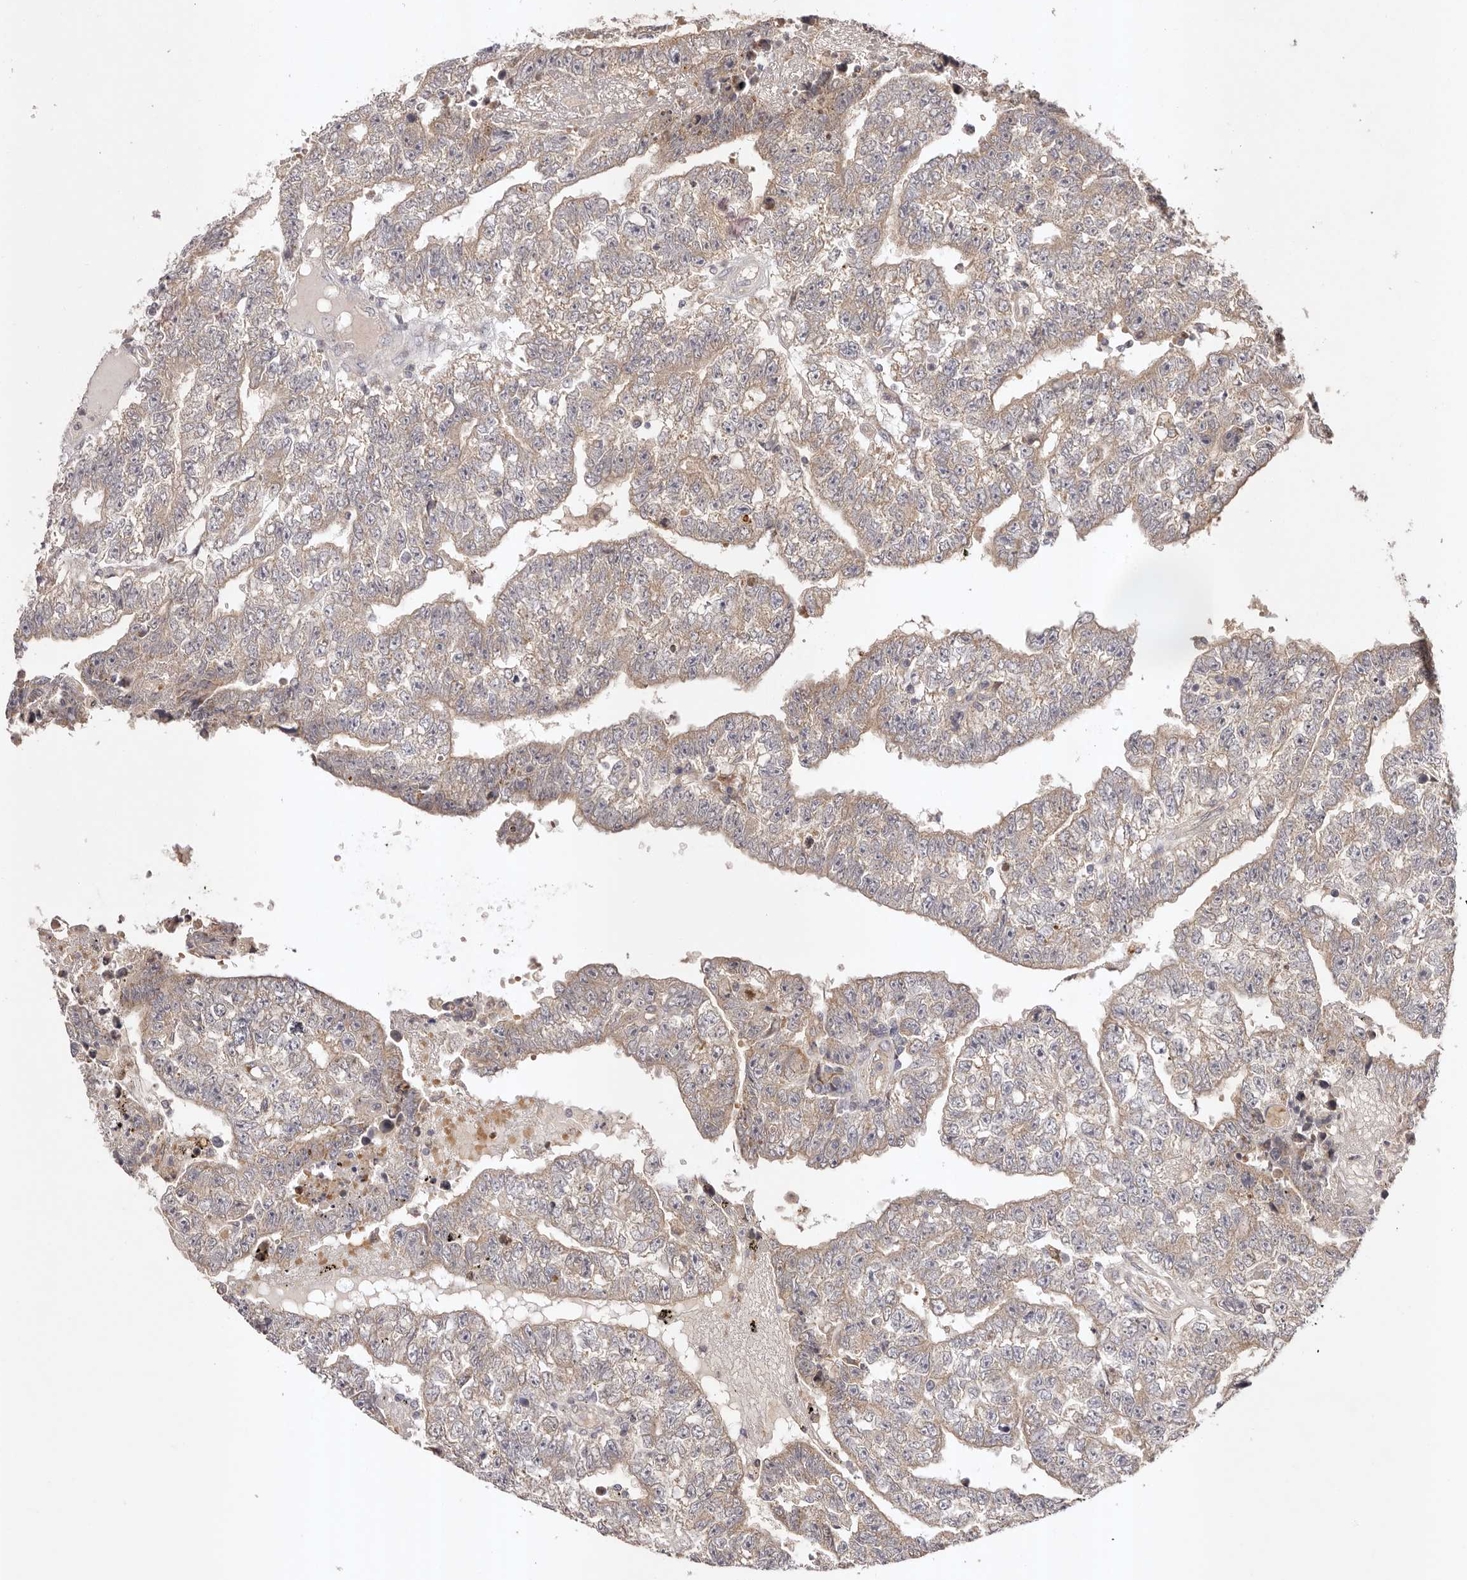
{"staining": {"intensity": "weak", "quantity": ">75%", "location": "cytoplasmic/membranous"}, "tissue": "testis cancer", "cell_type": "Tumor cells", "image_type": "cancer", "snomed": [{"axis": "morphology", "description": "Carcinoma, Embryonal, NOS"}, {"axis": "topography", "description": "Testis"}], "caption": "The histopathology image demonstrates staining of embryonal carcinoma (testis), revealing weak cytoplasmic/membranous protein expression (brown color) within tumor cells.", "gene": "UBR2", "patient": {"sex": "male", "age": 25}}